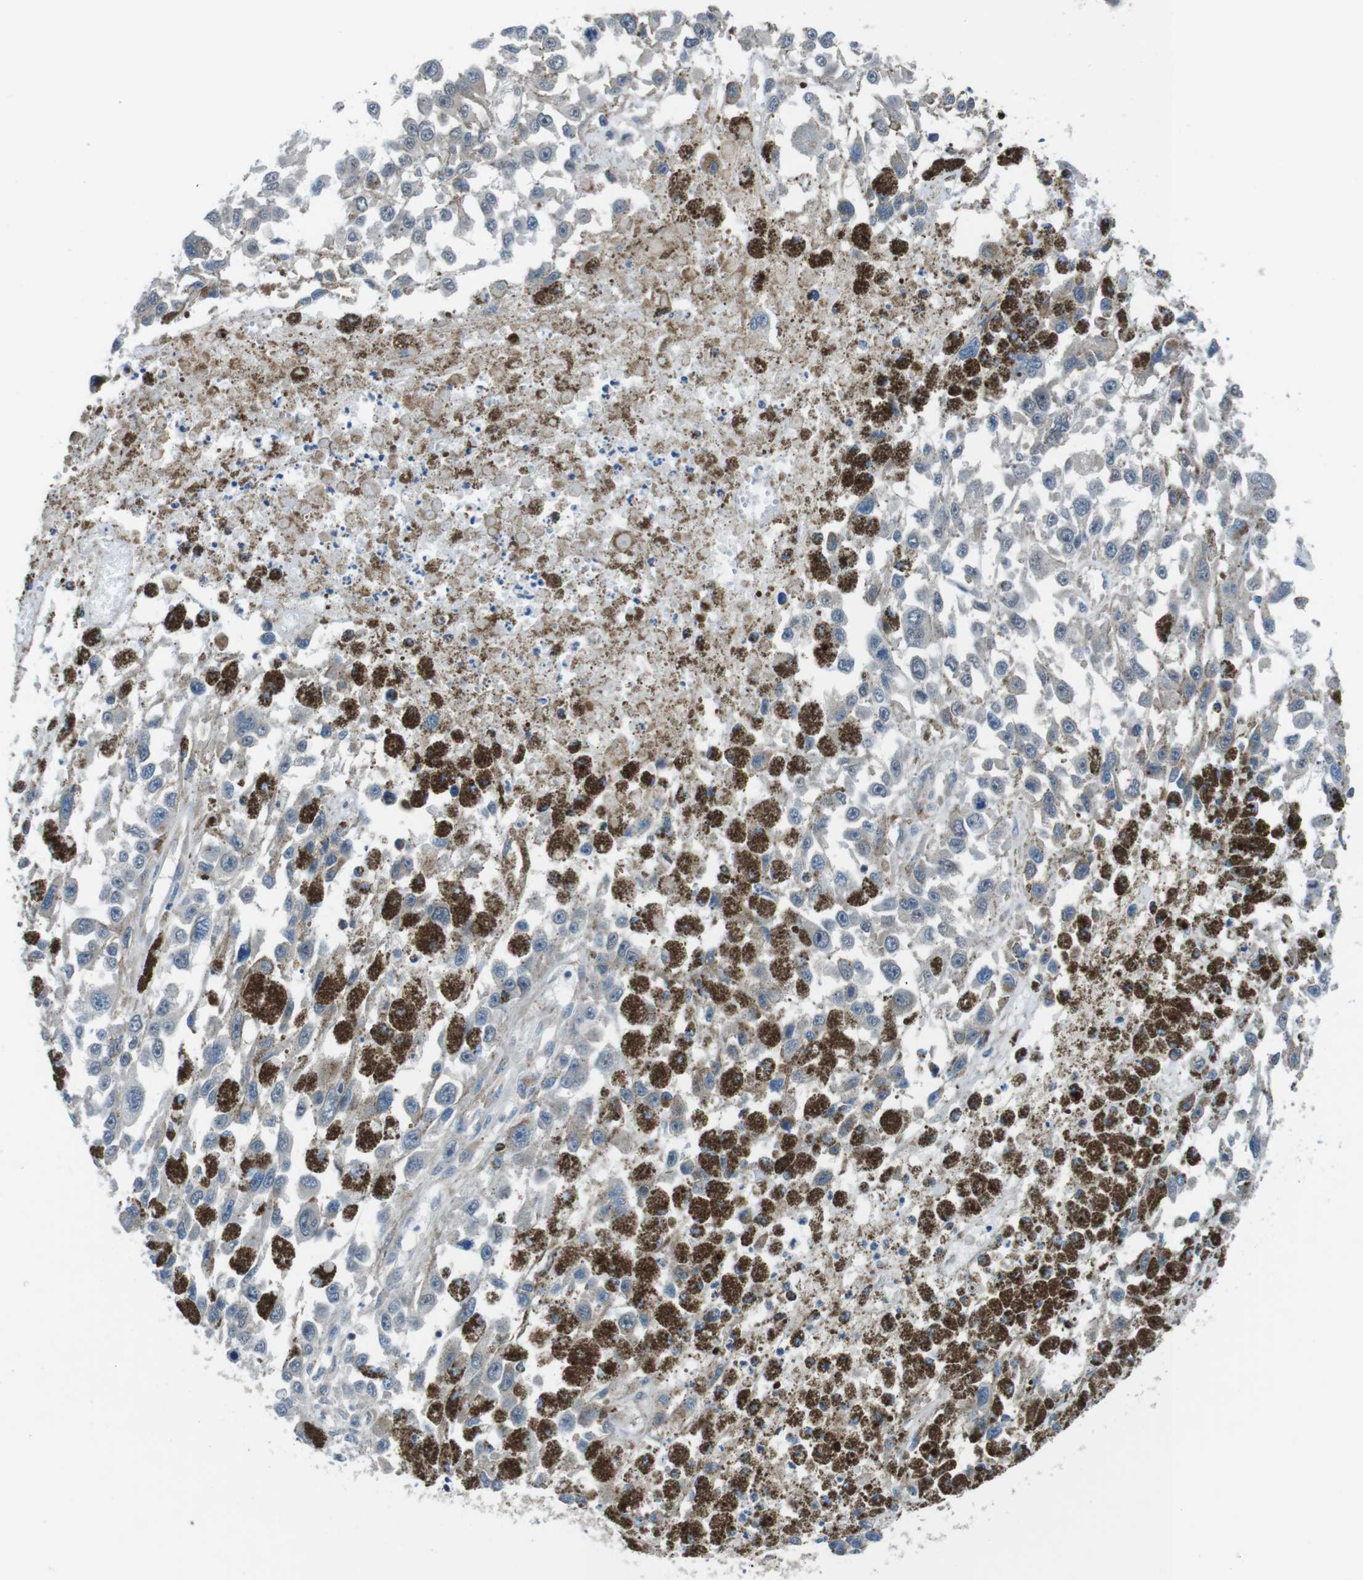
{"staining": {"intensity": "negative", "quantity": "none", "location": "none"}, "tissue": "melanoma", "cell_type": "Tumor cells", "image_type": "cancer", "snomed": [{"axis": "morphology", "description": "Malignant melanoma, Metastatic site"}, {"axis": "topography", "description": "Lymph node"}], "caption": "Malignant melanoma (metastatic site) was stained to show a protein in brown. There is no significant staining in tumor cells. (DAB (3,3'-diaminobenzidine) immunohistochemistry (IHC), high magnification).", "gene": "FAM174B", "patient": {"sex": "male", "age": 59}}